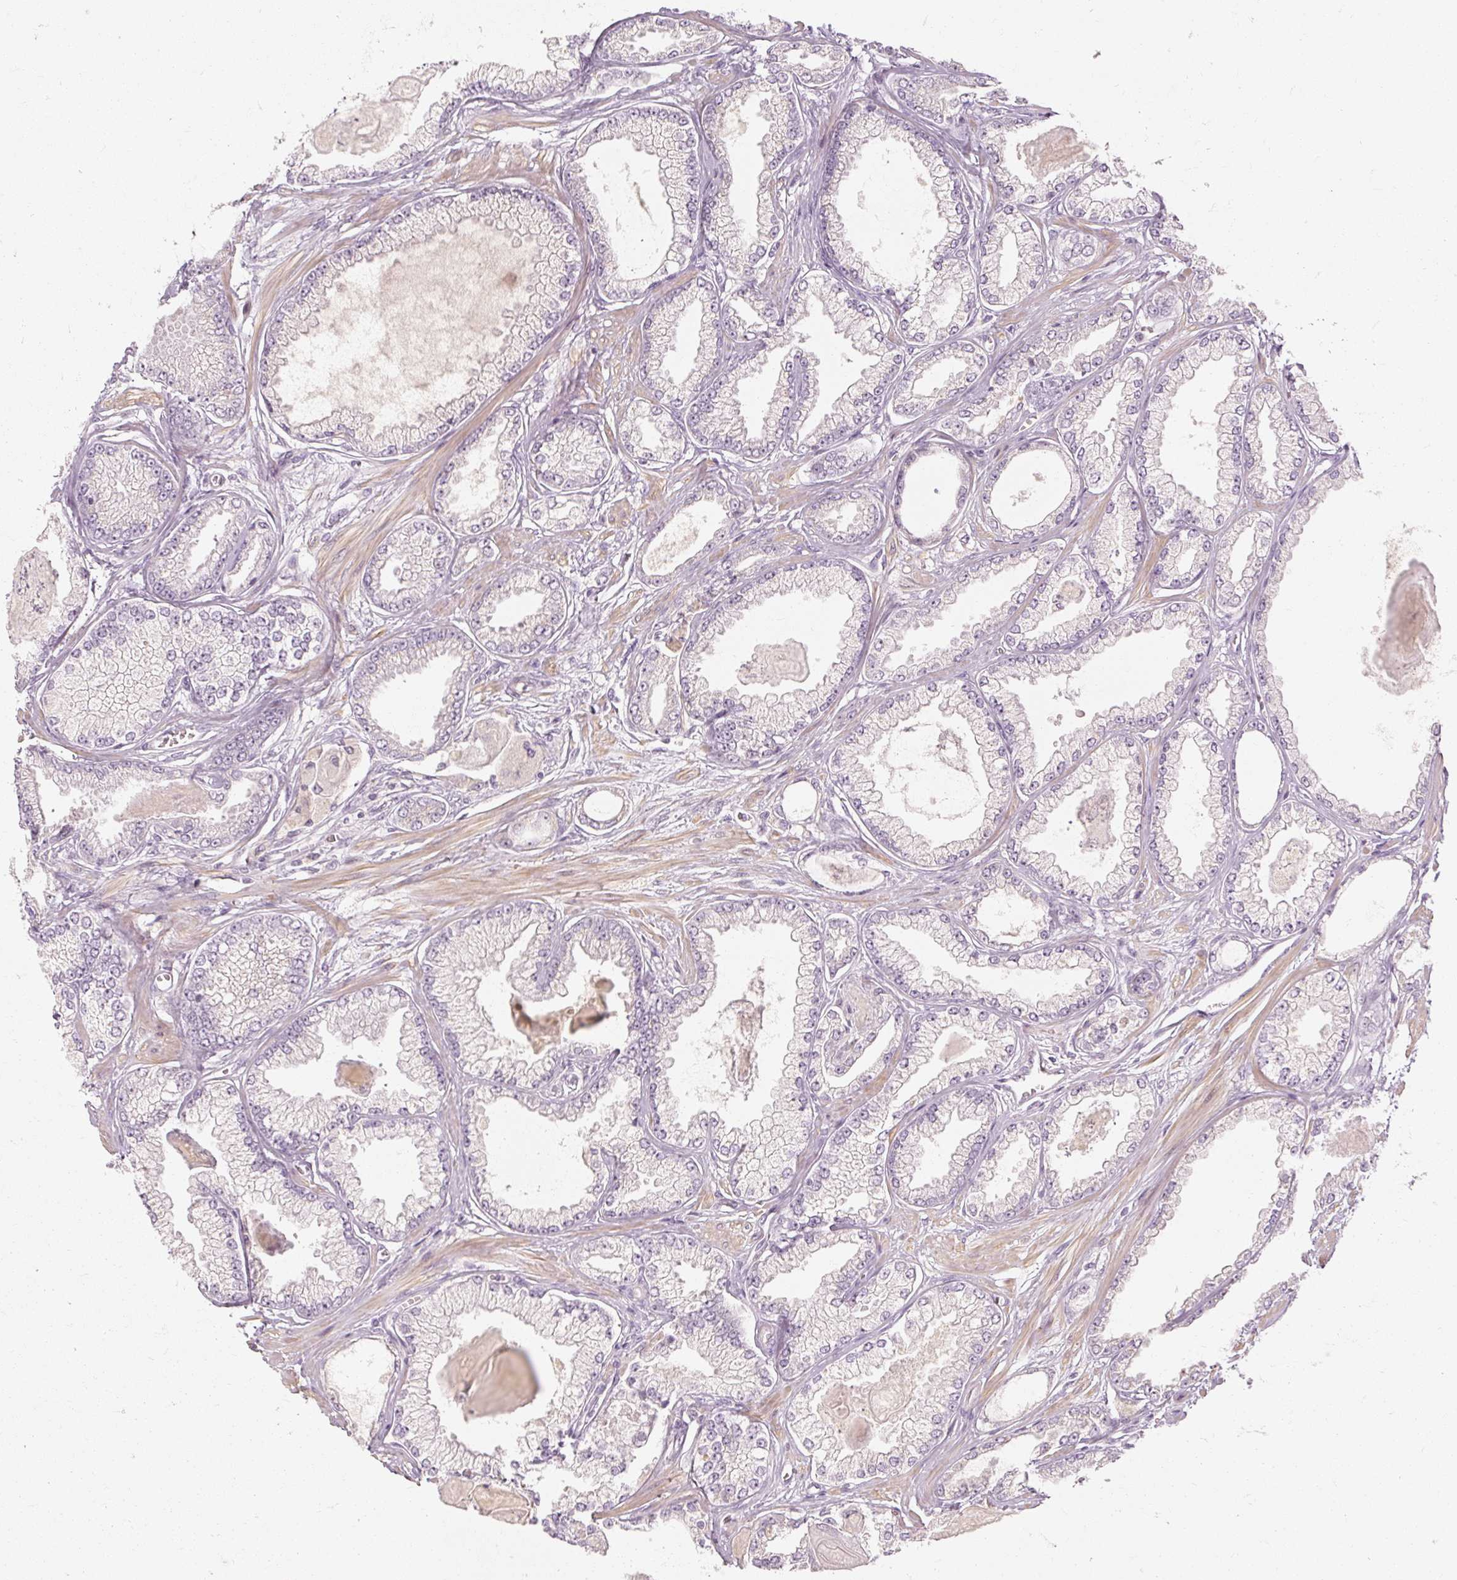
{"staining": {"intensity": "negative", "quantity": "none", "location": "none"}, "tissue": "prostate cancer", "cell_type": "Tumor cells", "image_type": "cancer", "snomed": [{"axis": "morphology", "description": "Adenocarcinoma, Low grade"}, {"axis": "topography", "description": "Prostate"}], "caption": "Human prostate low-grade adenocarcinoma stained for a protein using immunohistochemistry reveals no expression in tumor cells.", "gene": "CAPN3", "patient": {"sex": "male", "age": 64}}